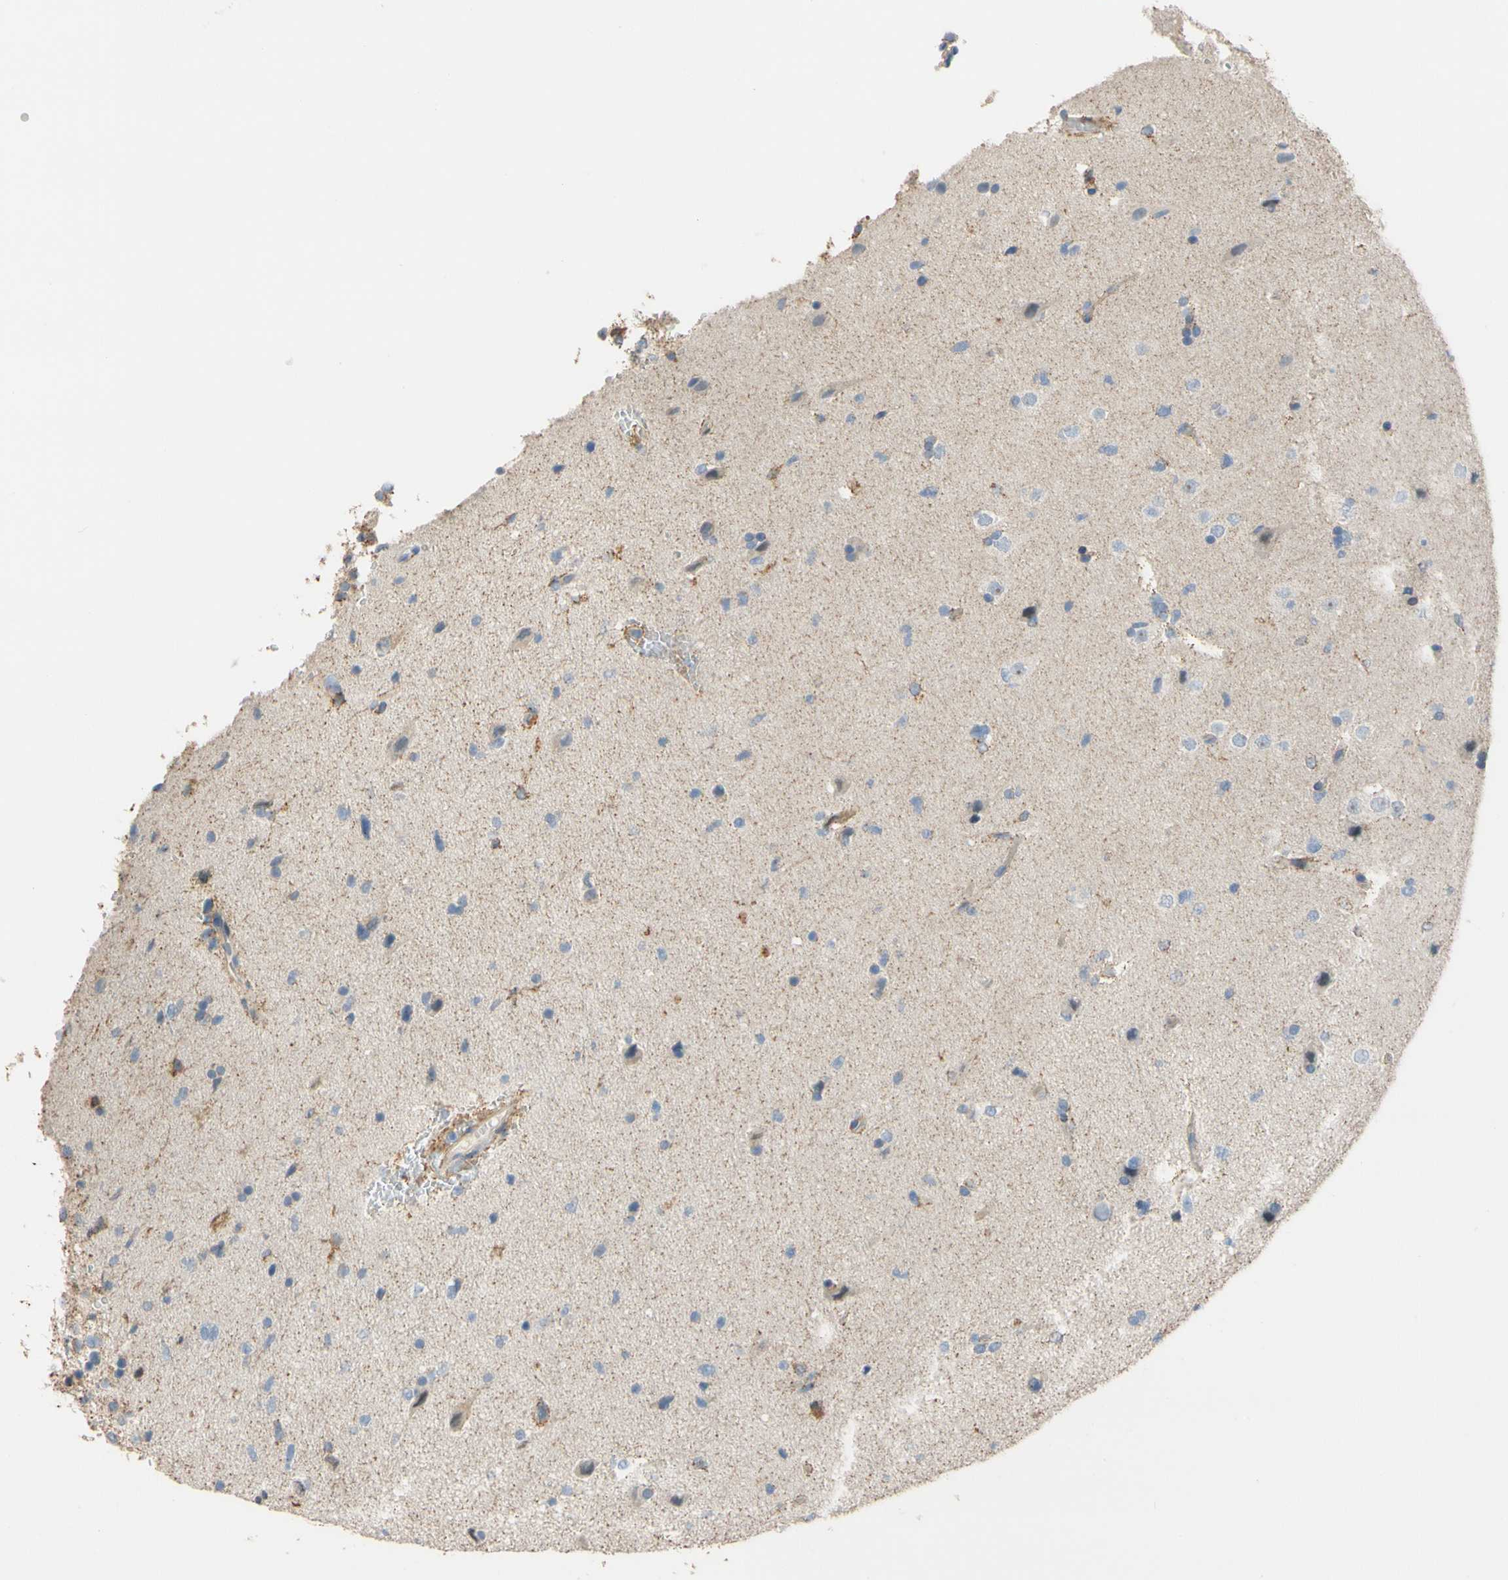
{"staining": {"intensity": "negative", "quantity": "none", "location": "none"}, "tissue": "glioma", "cell_type": "Tumor cells", "image_type": "cancer", "snomed": [{"axis": "morphology", "description": "Glioma, malignant, Low grade"}, {"axis": "topography", "description": "Brain"}], "caption": "DAB (3,3'-diaminobenzidine) immunohistochemical staining of human glioma shows no significant positivity in tumor cells.", "gene": "ALDH1A2", "patient": {"sex": "female", "age": 37}}